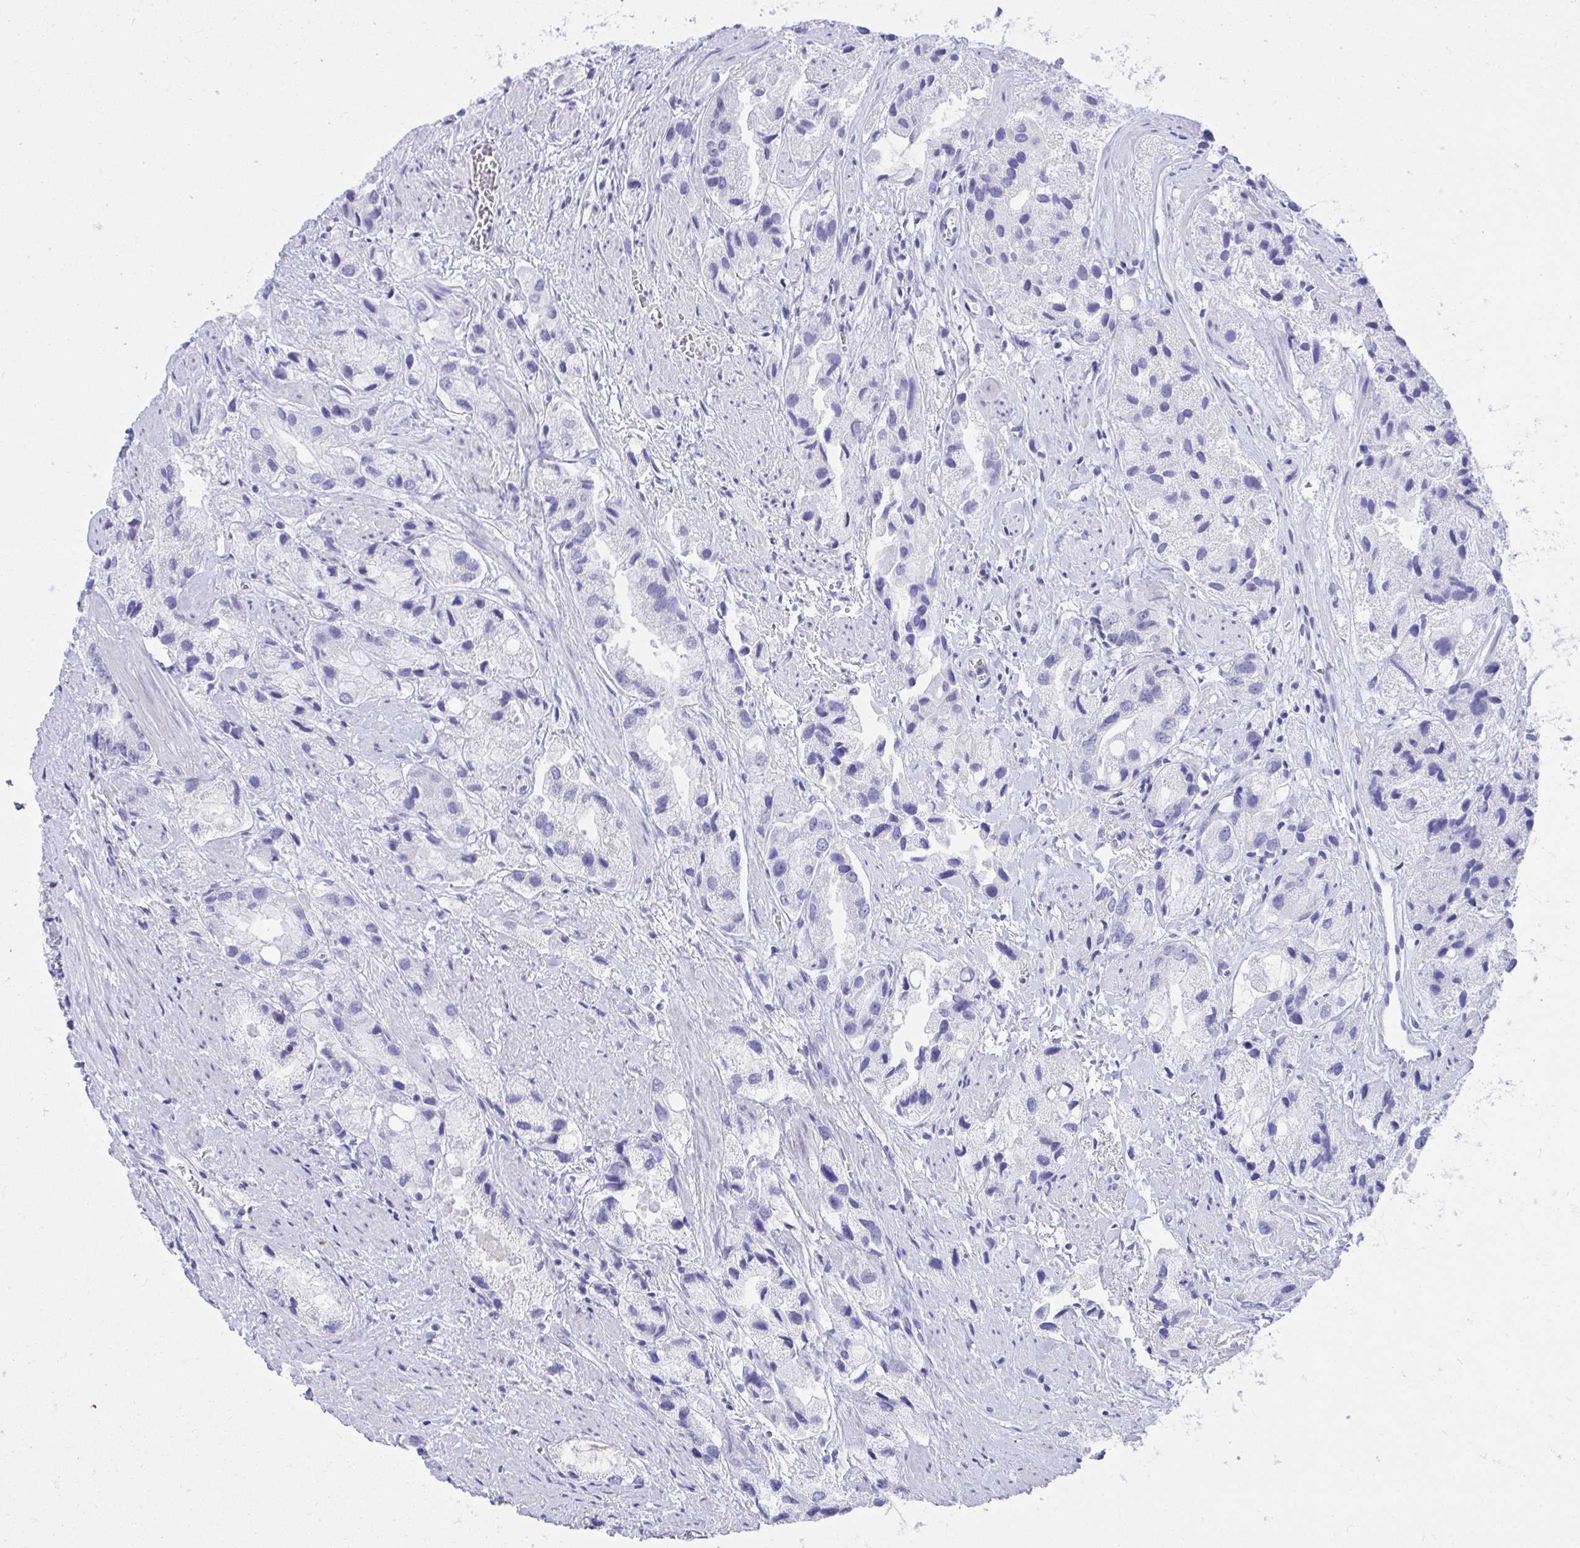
{"staining": {"intensity": "negative", "quantity": "none", "location": "none"}, "tissue": "prostate cancer", "cell_type": "Tumor cells", "image_type": "cancer", "snomed": [{"axis": "morphology", "description": "Adenocarcinoma, Low grade"}, {"axis": "topography", "description": "Prostate"}], "caption": "This is an IHC histopathology image of human prostate cancer (low-grade adenocarcinoma). There is no staining in tumor cells.", "gene": "SHISA8", "patient": {"sex": "male", "age": 69}}